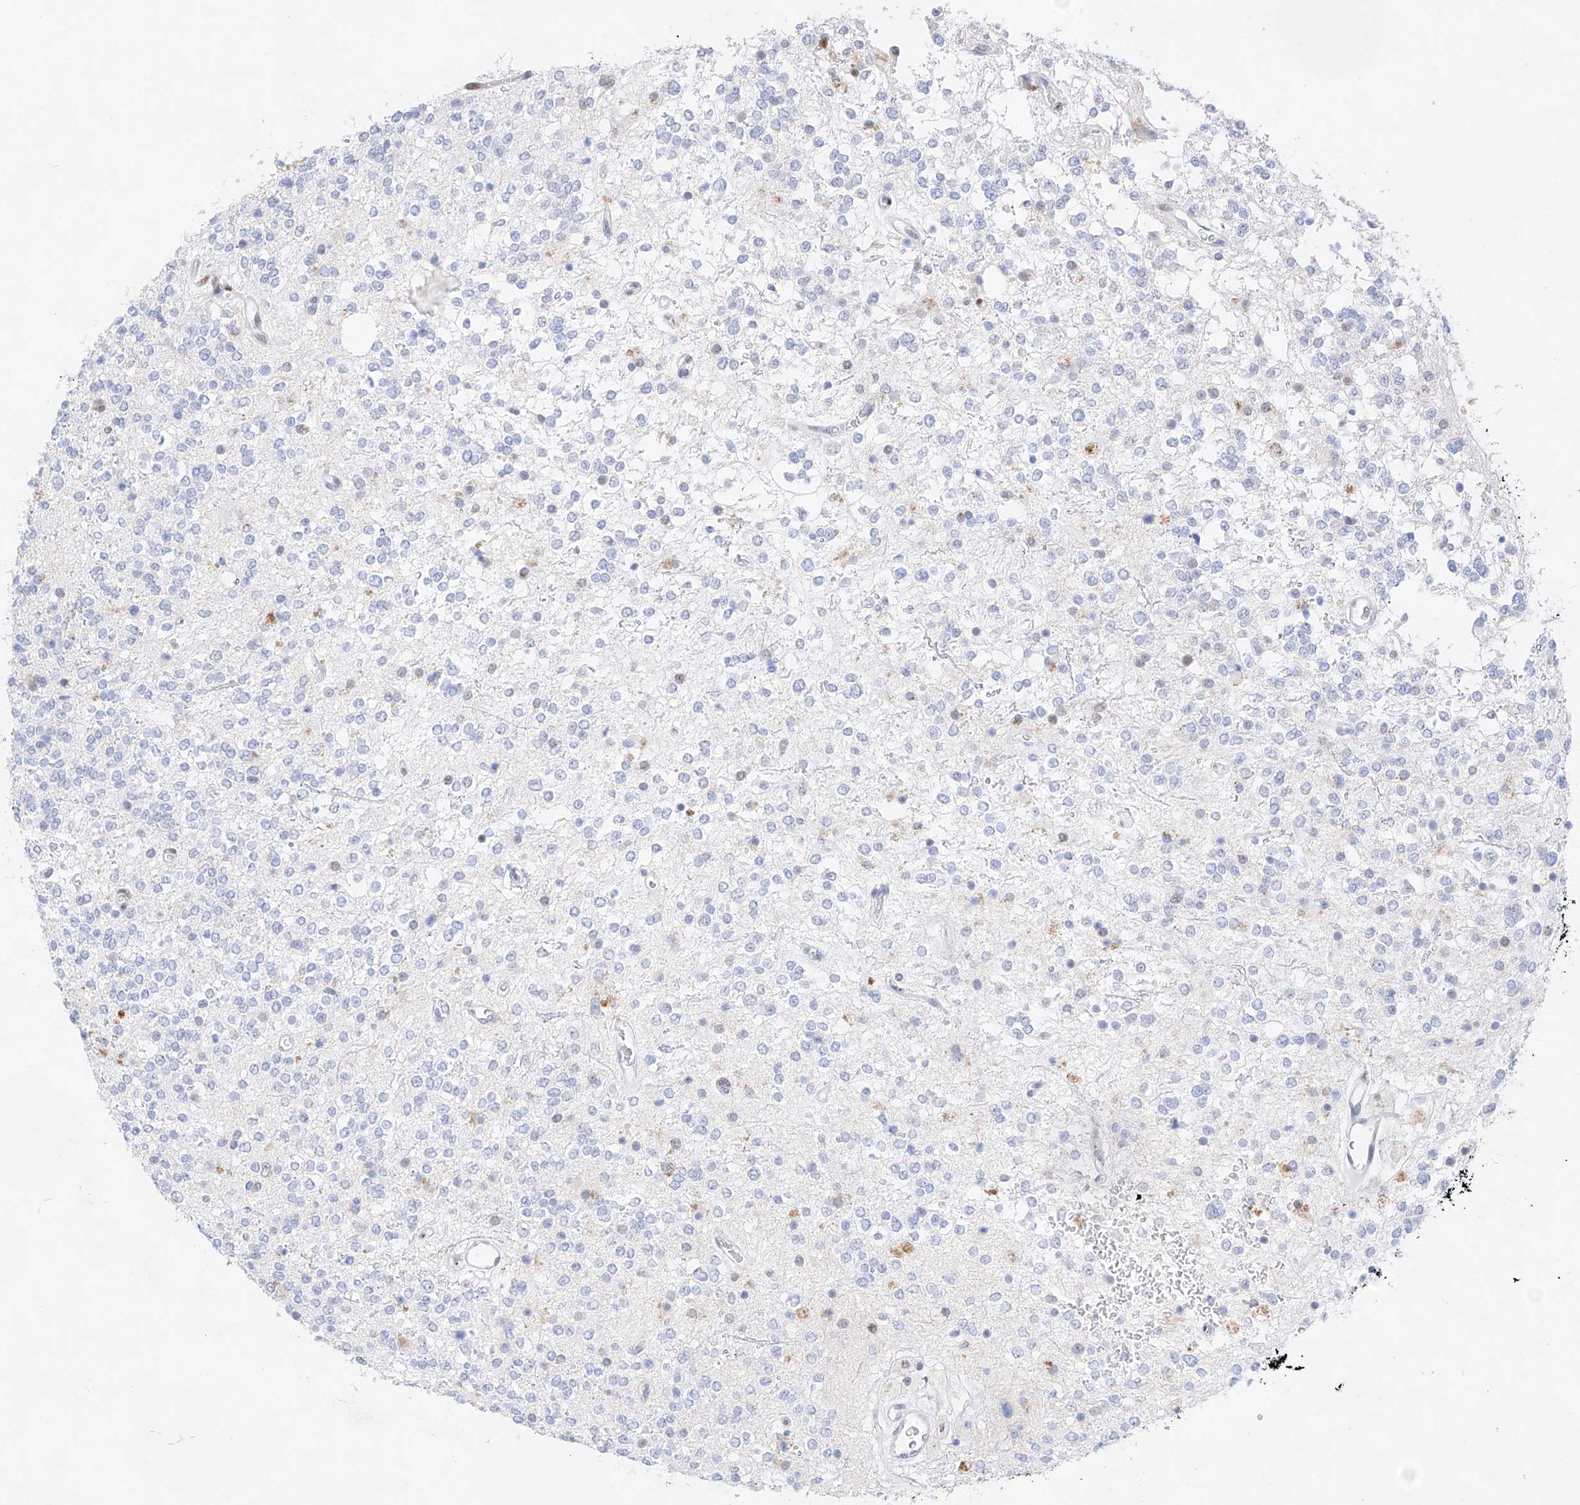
{"staining": {"intensity": "negative", "quantity": "none", "location": "none"}, "tissue": "glioma", "cell_type": "Tumor cells", "image_type": "cancer", "snomed": [{"axis": "morphology", "description": "Glioma, malignant, High grade"}, {"axis": "topography", "description": "Brain"}], "caption": "Protein analysis of glioma shows no significant expression in tumor cells.", "gene": "NT5C3B", "patient": {"sex": "male", "age": 34}}